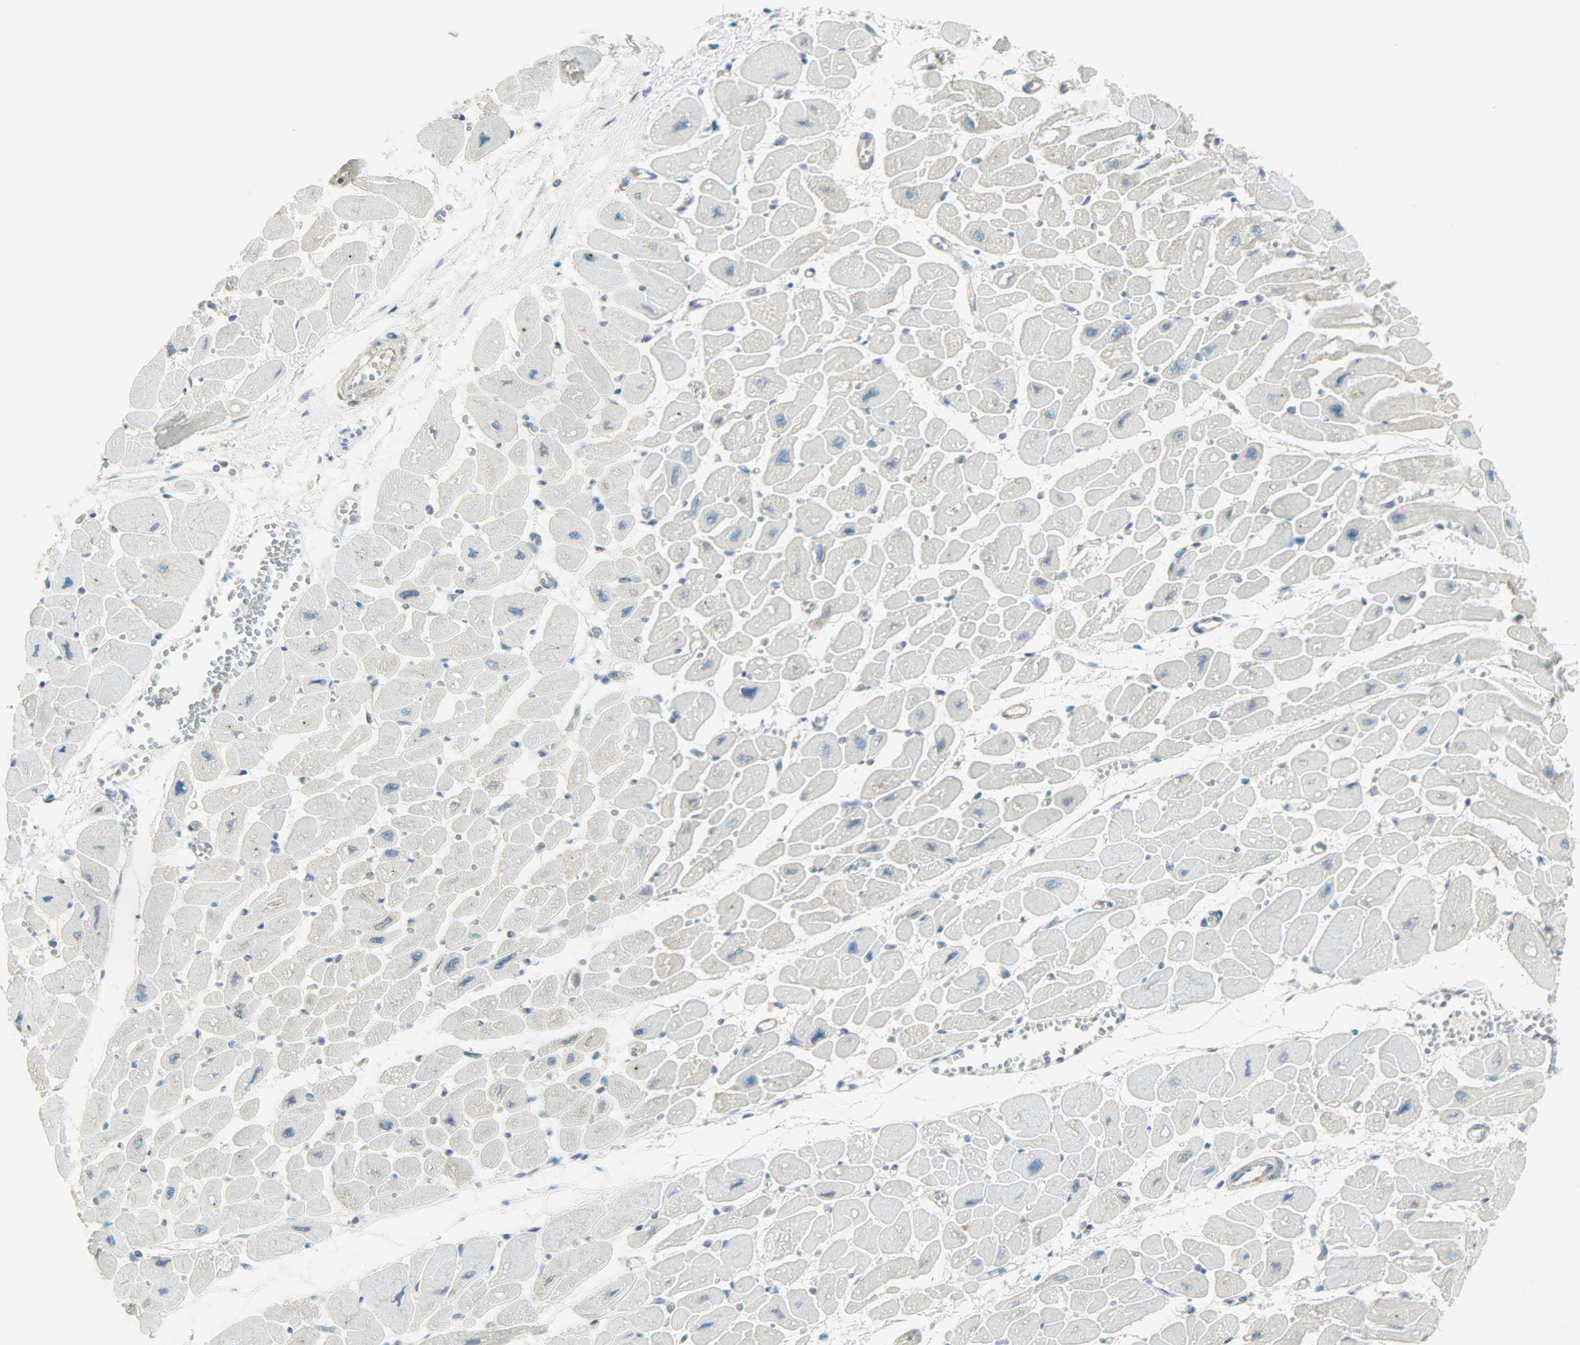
{"staining": {"intensity": "negative", "quantity": "none", "location": "none"}, "tissue": "heart muscle", "cell_type": "Cardiomyocytes", "image_type": "normal", "snomed": [{"axis": "morphology", "description": "Normal tissue, NOS"}, {"axis": "topography", "description": "Heart"}], "caption": "Histopathology image shows no protein staining in cardiomyocytes of unremarkable heart muscle.", "gene": "TSC22D2", "patient": {"sex": "female", "age": 54}}